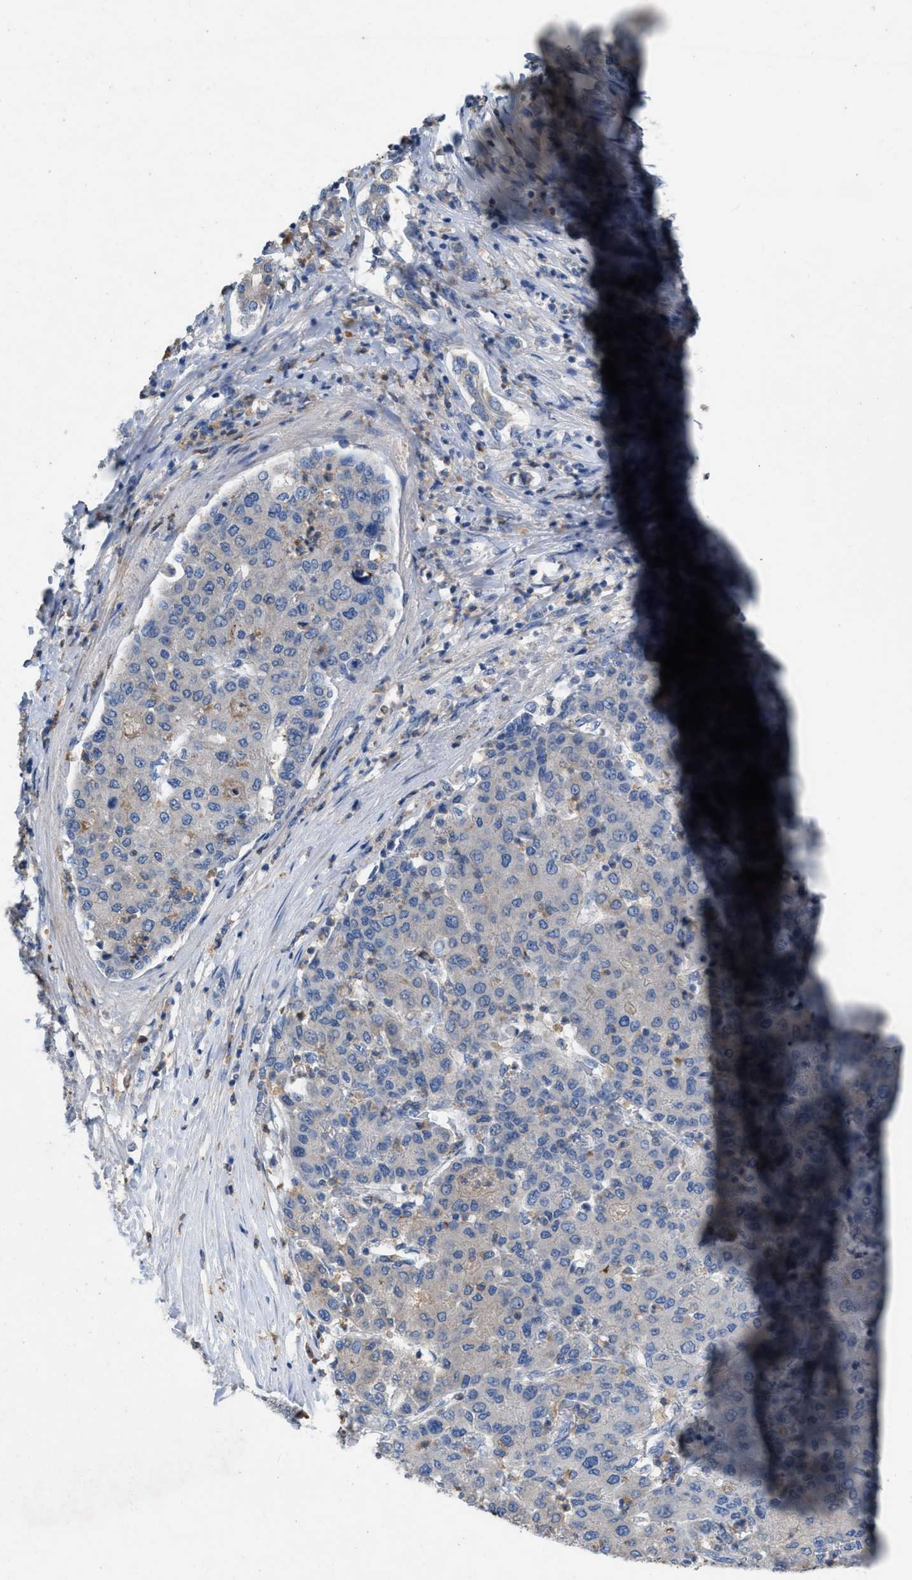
{"staining": {"intensity": "negative", "quantity": "none", "location": "none"}, "tissue": "liver cancer", "cell_type": "Tumor cells", "image_type": "cancer", "snomed": [{"axis": "morphology", "description": "Carcinoma, Hepatocellular, NOS"}, {"axis": "topography", "description": "Liver"}], "caption": "Hepatocellular carcinoma (liver) was stained to show a protein in brown. There is no significant staining in tumor cells. (Immunohistochemistry, brightfield microscopy, high magnification).", "gene": "PLPPR5", "patient": {"sex": "male", "age": 65}}